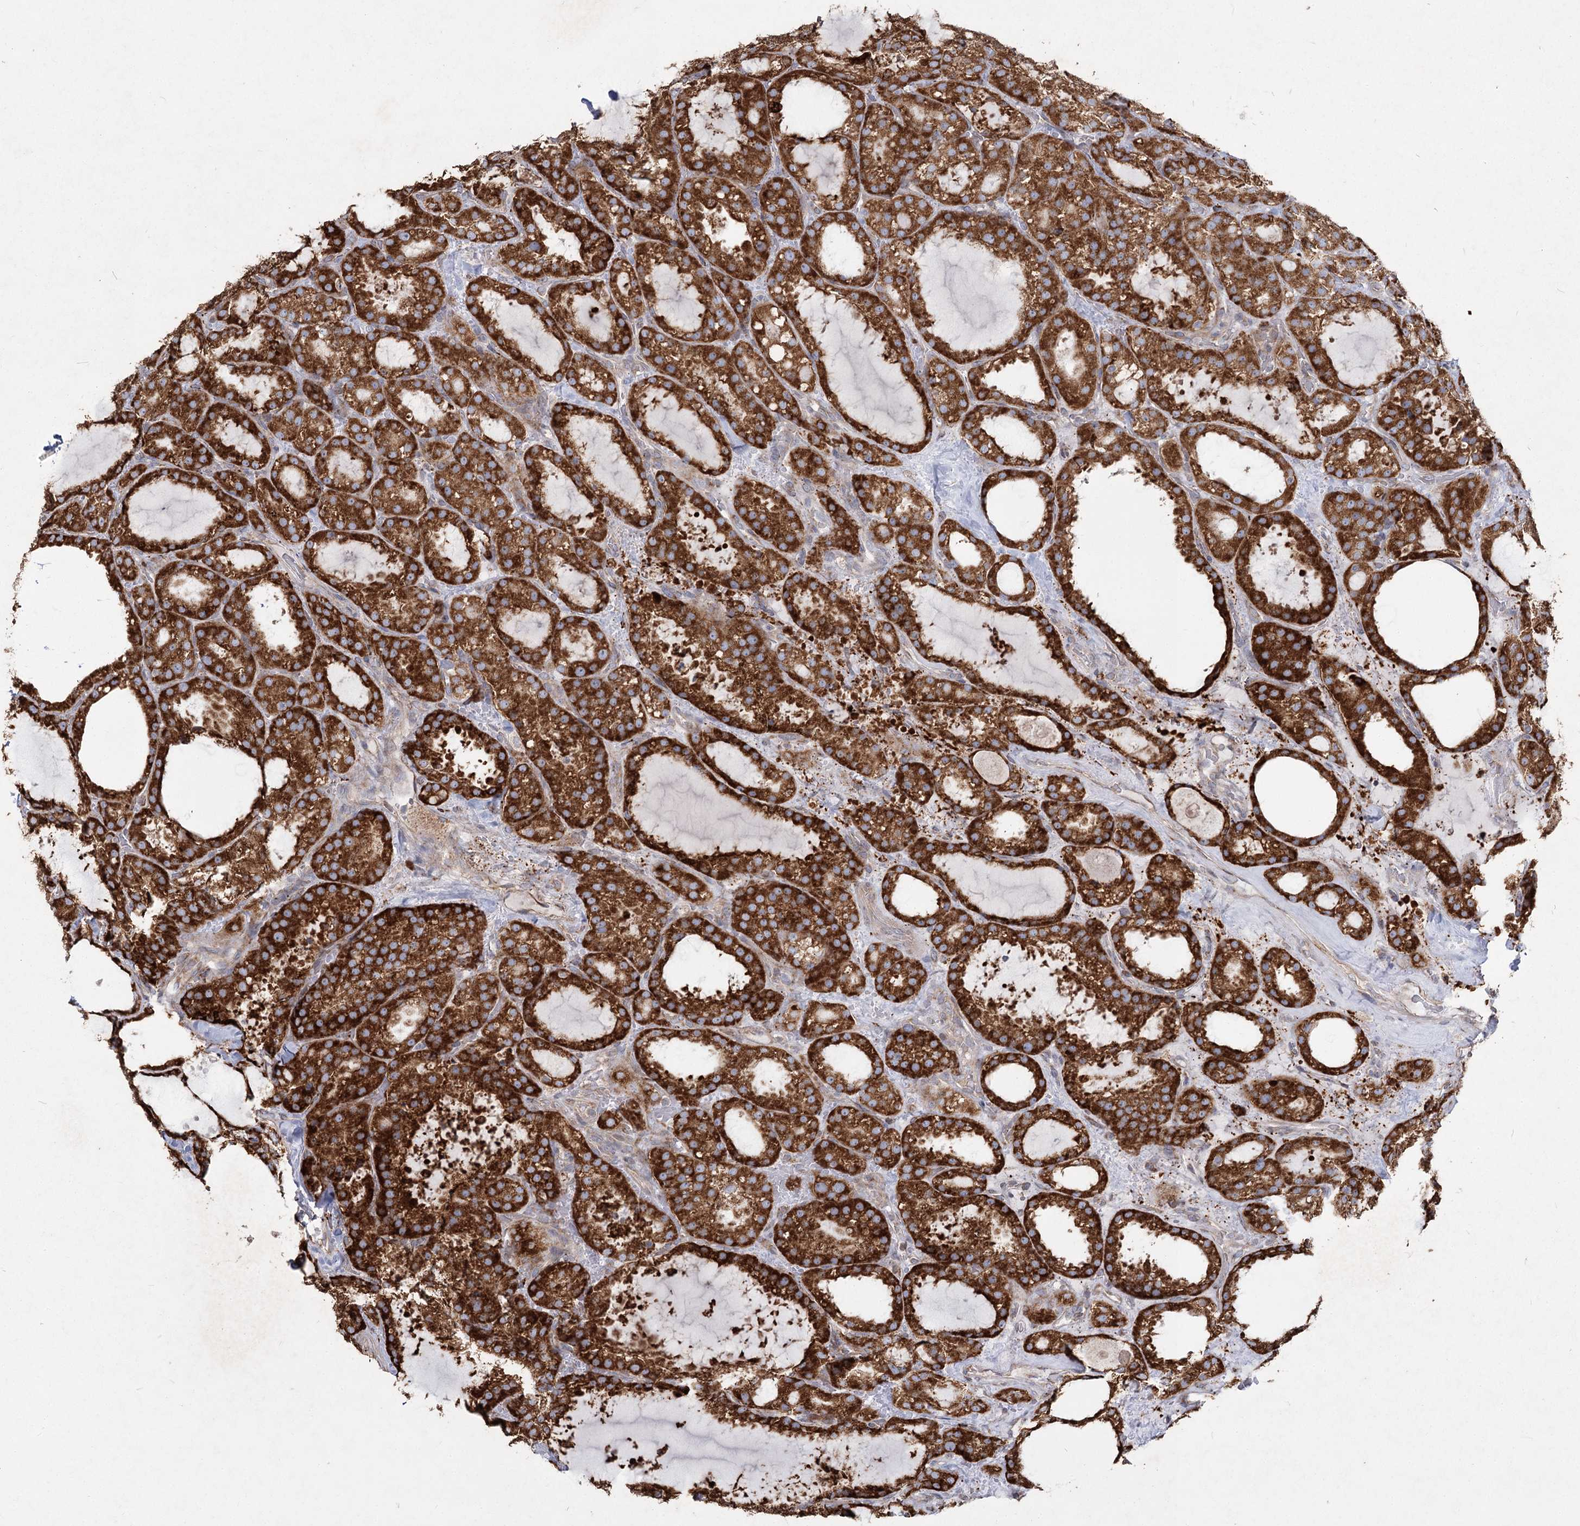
{"staining": {"intensity": "strong", "quantity": ">75%", "location": "cytoplasmic/membranous"}, "tissue": "thyroid cancer", "cell_type": "Tumor cells", "image_type": "cancer", "snomed": [{"axis": "morphology", "description": "Papillary adenocarcinoma, NOS"}, {"axis": "topography", "description": "Thyroid gland"}], "caption": "Thyroid cancer tissue shows strong cytoplasmic/membranous positivity in about >75% of tumor cells, visualized by immunohistochemistry.", "gene": "NHLRC2", "patient": {"sex": "male", "age": 77}}